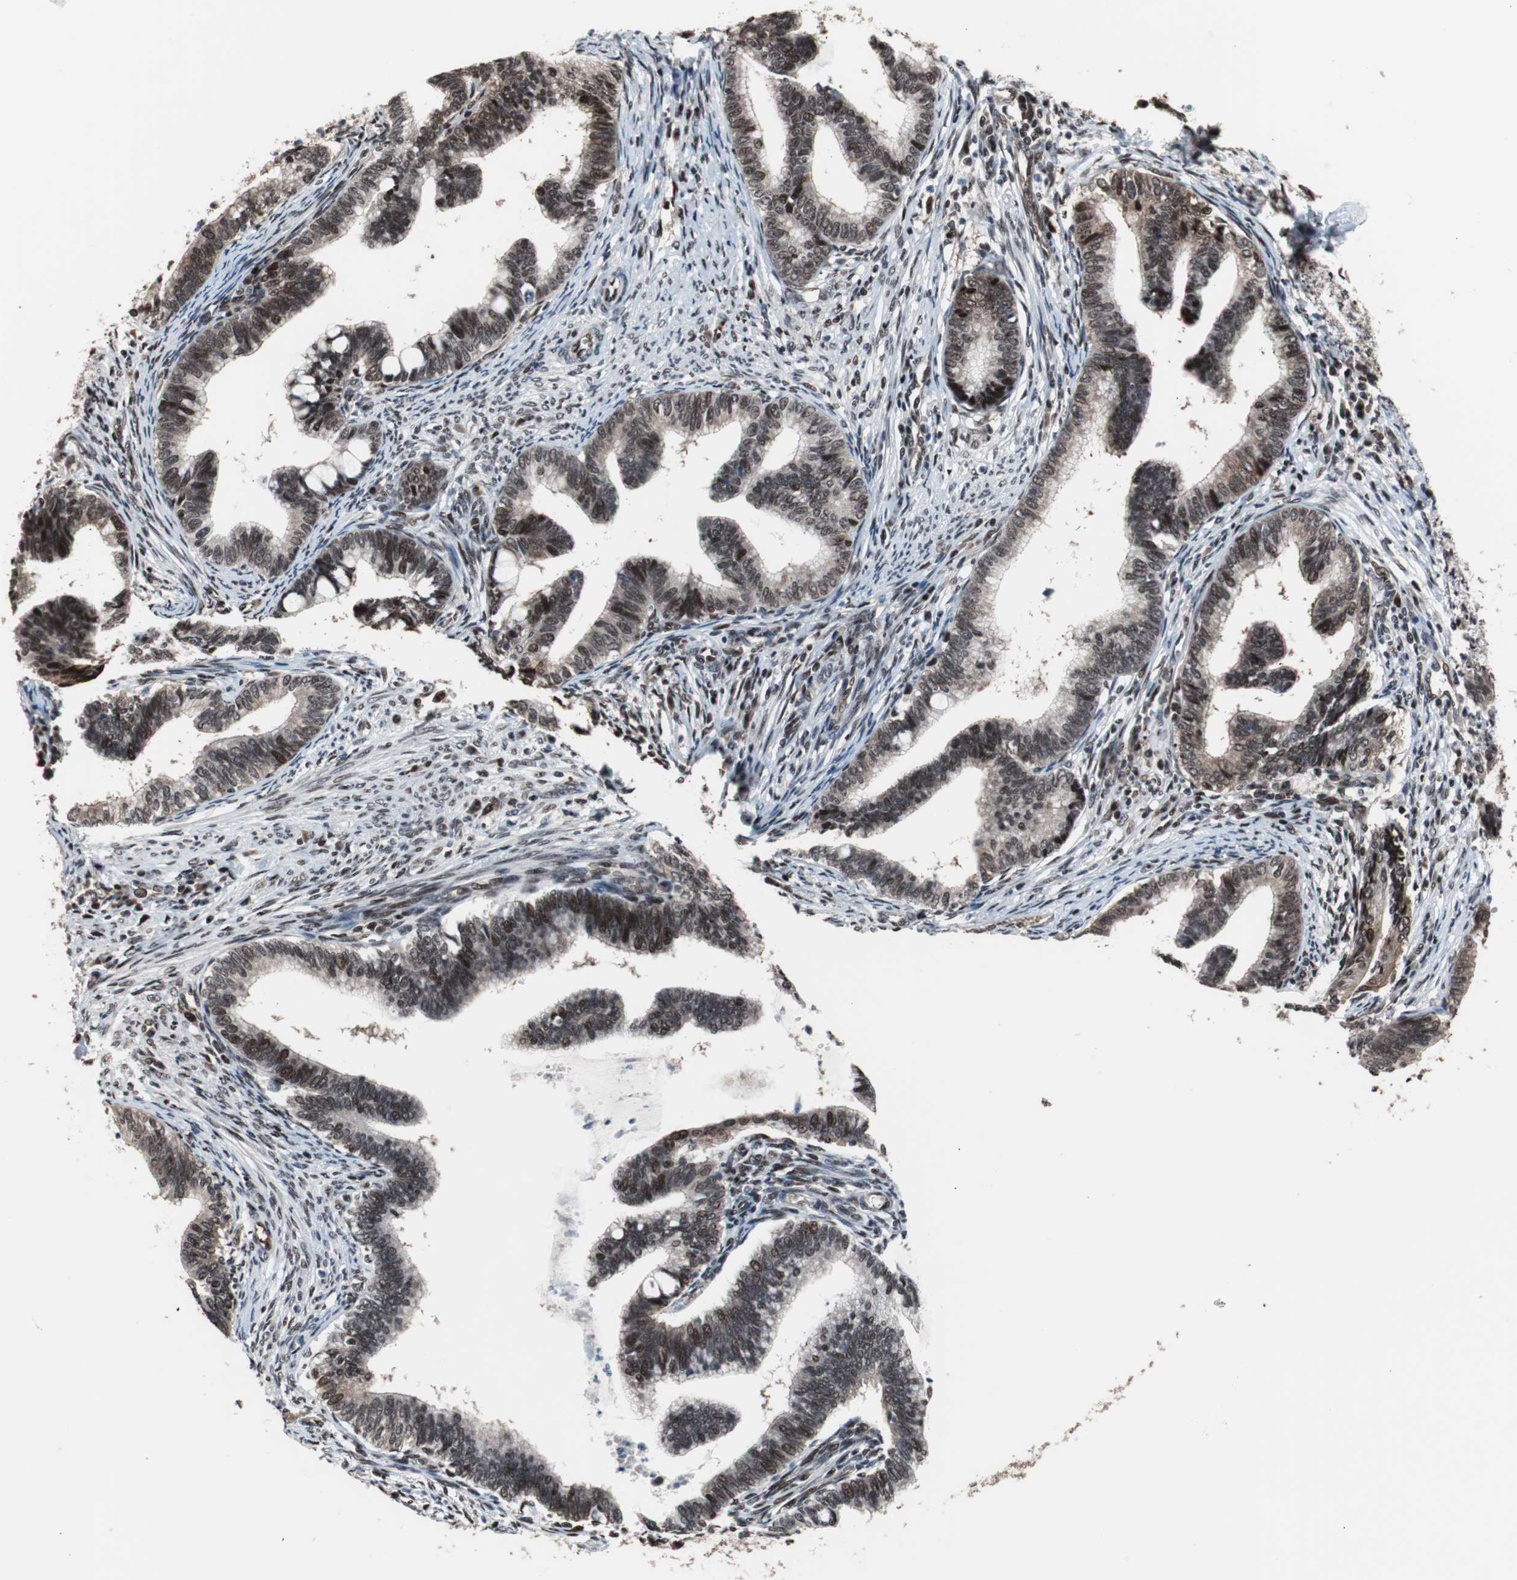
{"staining": {"intensity": "strong", "quantity": ">75%", "location": "cytoplasmic/membranous,nuclear"}, "tissue": "cervical cancer", "cell_type": "Tumor cells", "image_type": "cancer", "snomed": [{"axis": "morphology", "description": "Adenocarcinoma, NOS"}, {"axis": "topography", "description": "Cervix"}], "caption": "Strong cytoplasmic/membranous and nuclear expression for a protein is identified in approximately >75% of tumor cells of cervical cancer (adenocarcinoma) using immunohistochemistry (IHC).", "gene": "POGZ", "patient": {"sex": "female", "age": 36}}